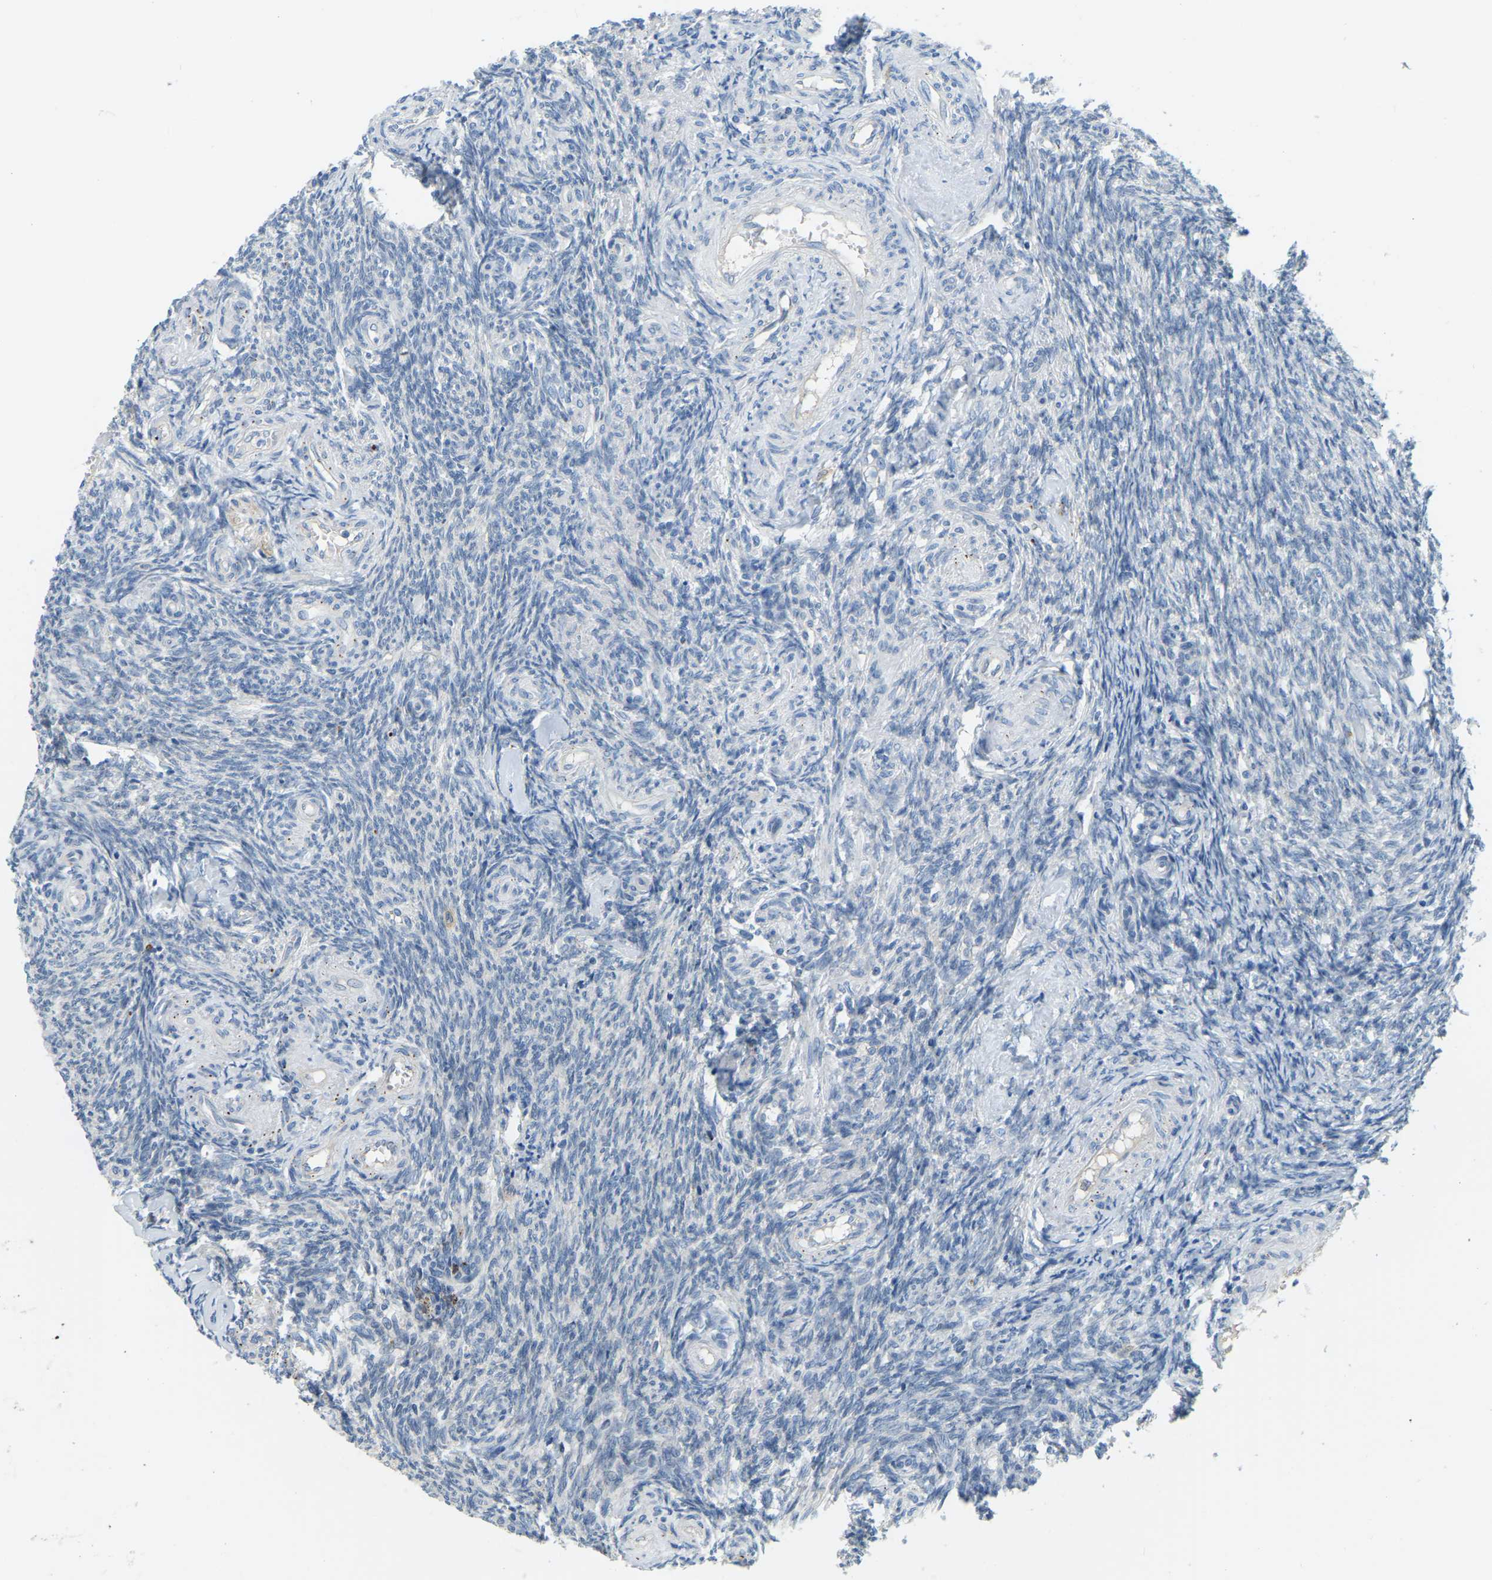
{"staining": {"intensity": "negative", "quantity": "none", "location": "none"}, "tissue": "ovary", "cell_type": "Ovarian stroma cells", "image_type": "normal", "snomed": [{"axis": "morphology", "description": "Normal tissue, NOS"}, {"axis": "topography", "description": "Ovary"}], "caption": "The photomicrograph demonstrates no significant staining in ovarian stroma cells of ovary. Brightfield microscopy of IHC stained with DAB (3,3'-diaminobenzidine) (brown) and hematoxylin (blue), captured at high magnification.", "gene": "NME8", "patient": {"sex": "female", "age": 41}}